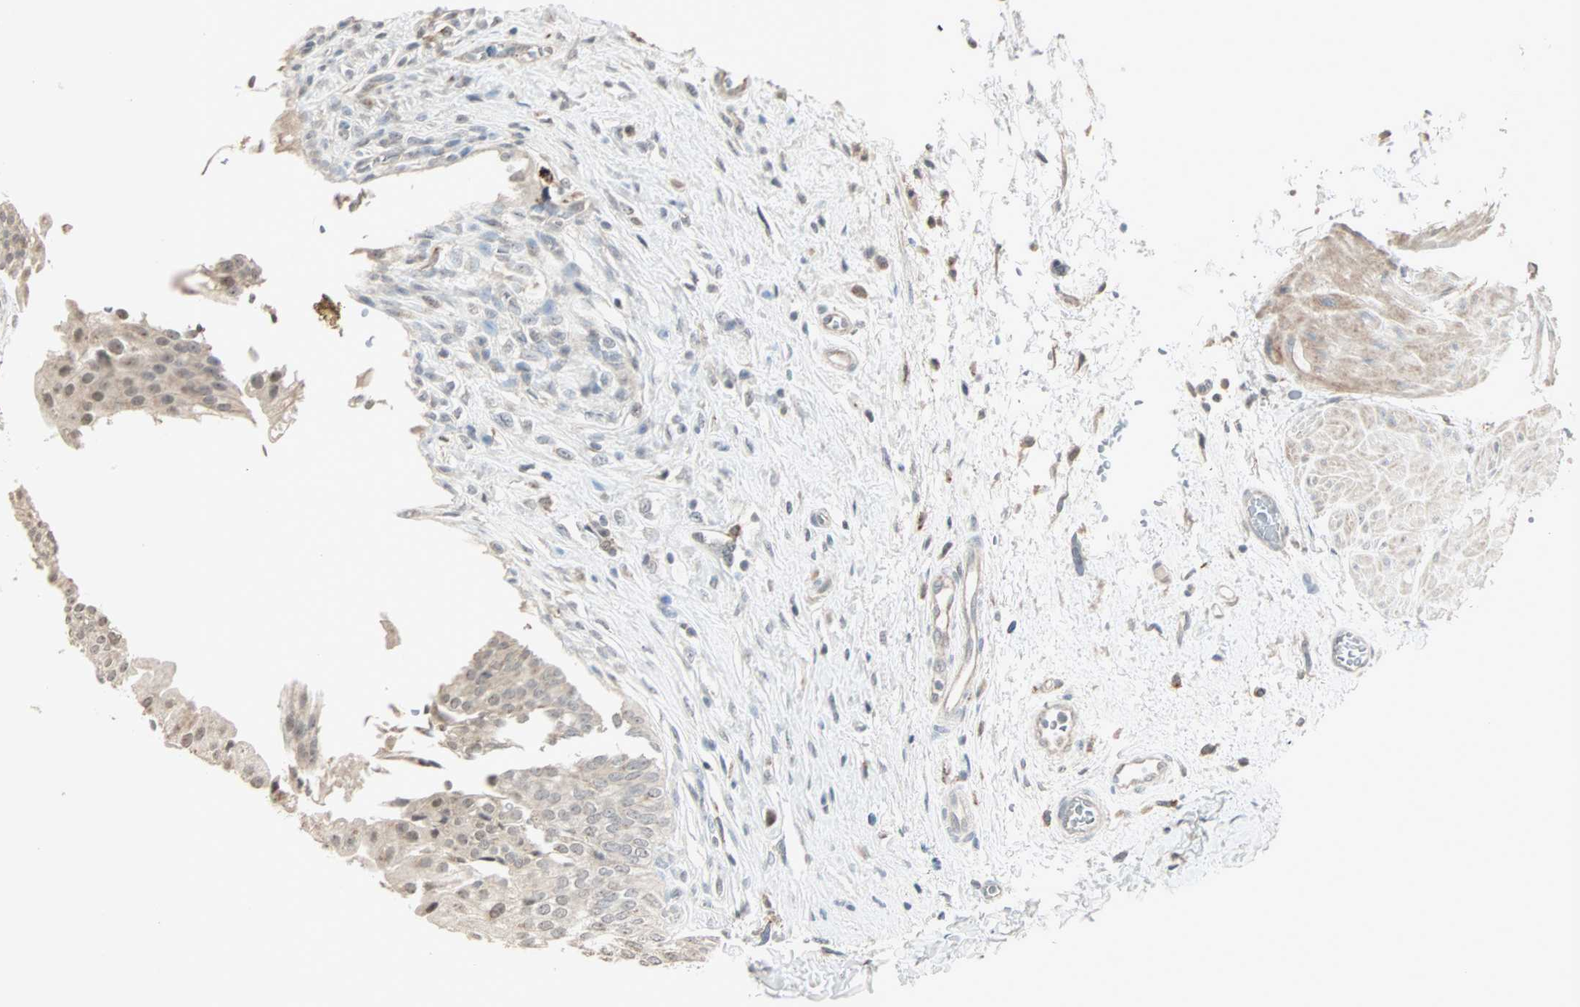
{"staining": {"intensity": "weak", "quantity": ">75%", "location": "cytoplasmic/membranous"}, "tissue": "urinary bladder", "cell_type": "Urothelial cells", "image_type": "normal", "snomed": [{"axis": "morphology", "description": "Normal tissue, NOS"}, {"axis": "morphology", "description": "Urothelial carcinoma, High grade"}, {"axis": "topography", "description": "Urinary bladder"}], "caption": "The photomicrograph shows a brown stain indicating the presence of a protein in the cytoplasmic/membranous of urothelial cells in urinary bladder. Using DAB (brown) and hematoxylin (blue) stains, captured at high magnification using brightfield microscopy.", "gene": "KDM4A", "patient": {"sex": "male", "age": 46}}